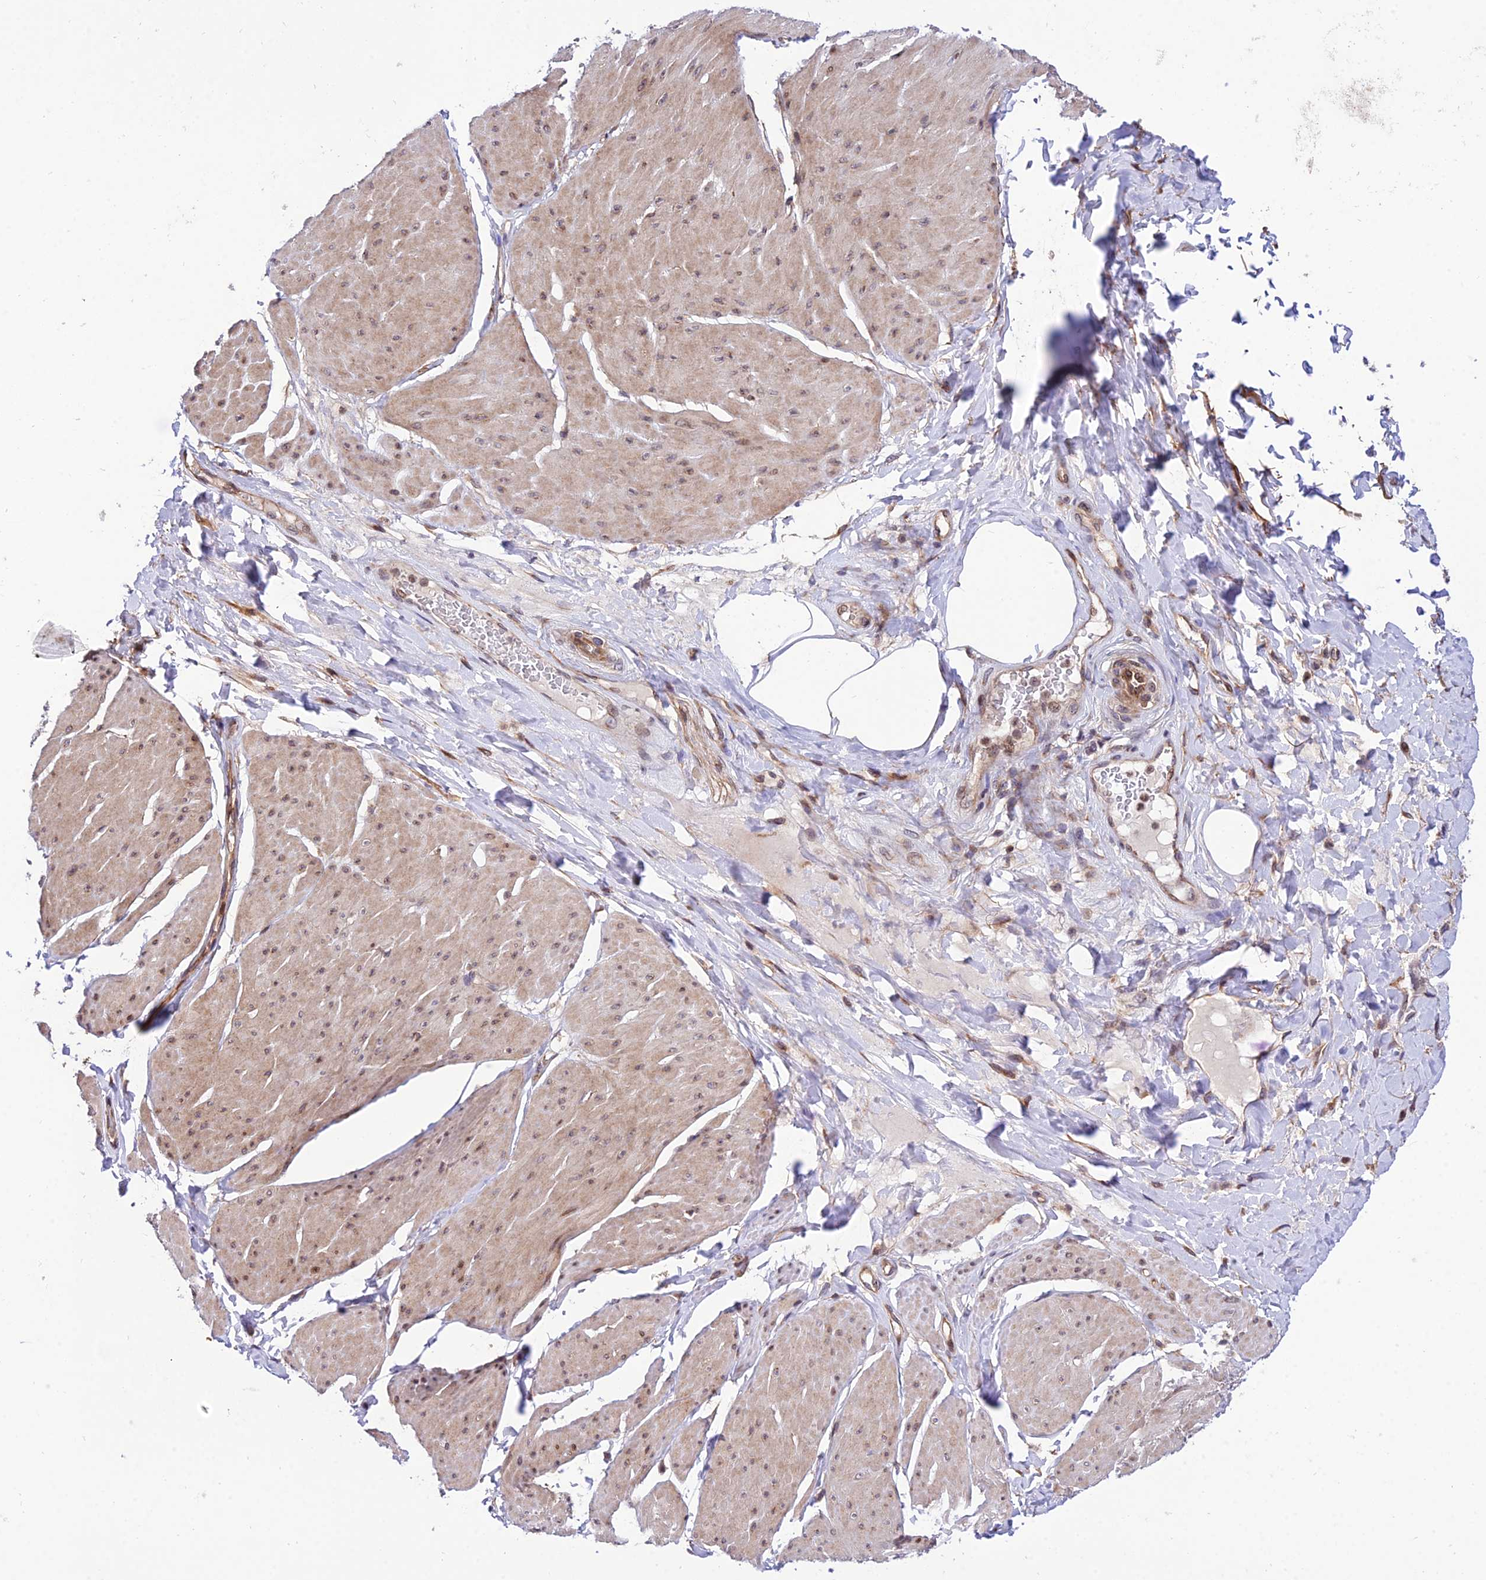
{"staining": {"intensity": "weak", "quantity": ">75%", "location": "cytoplasmic/membranous,nuclear"}, "tissue": "smooth muscle", "cell_type": "Smooth muscle cells", "image_type": "normal", "snomed": [{"axis": "morphology", "description": "Urothelial carcinoma, High grade"}, {"axis": "topography", "description": "Urinary bladder"}], "caption": "This is a photomicrograph of IHC staining of benign smooth muscle, which shows weak expression in the cytoplasmic/membranous,nuclear of smooth muscle cells.", "gene": "SMG6", "patient": {"sex": "male", "age": 46}}